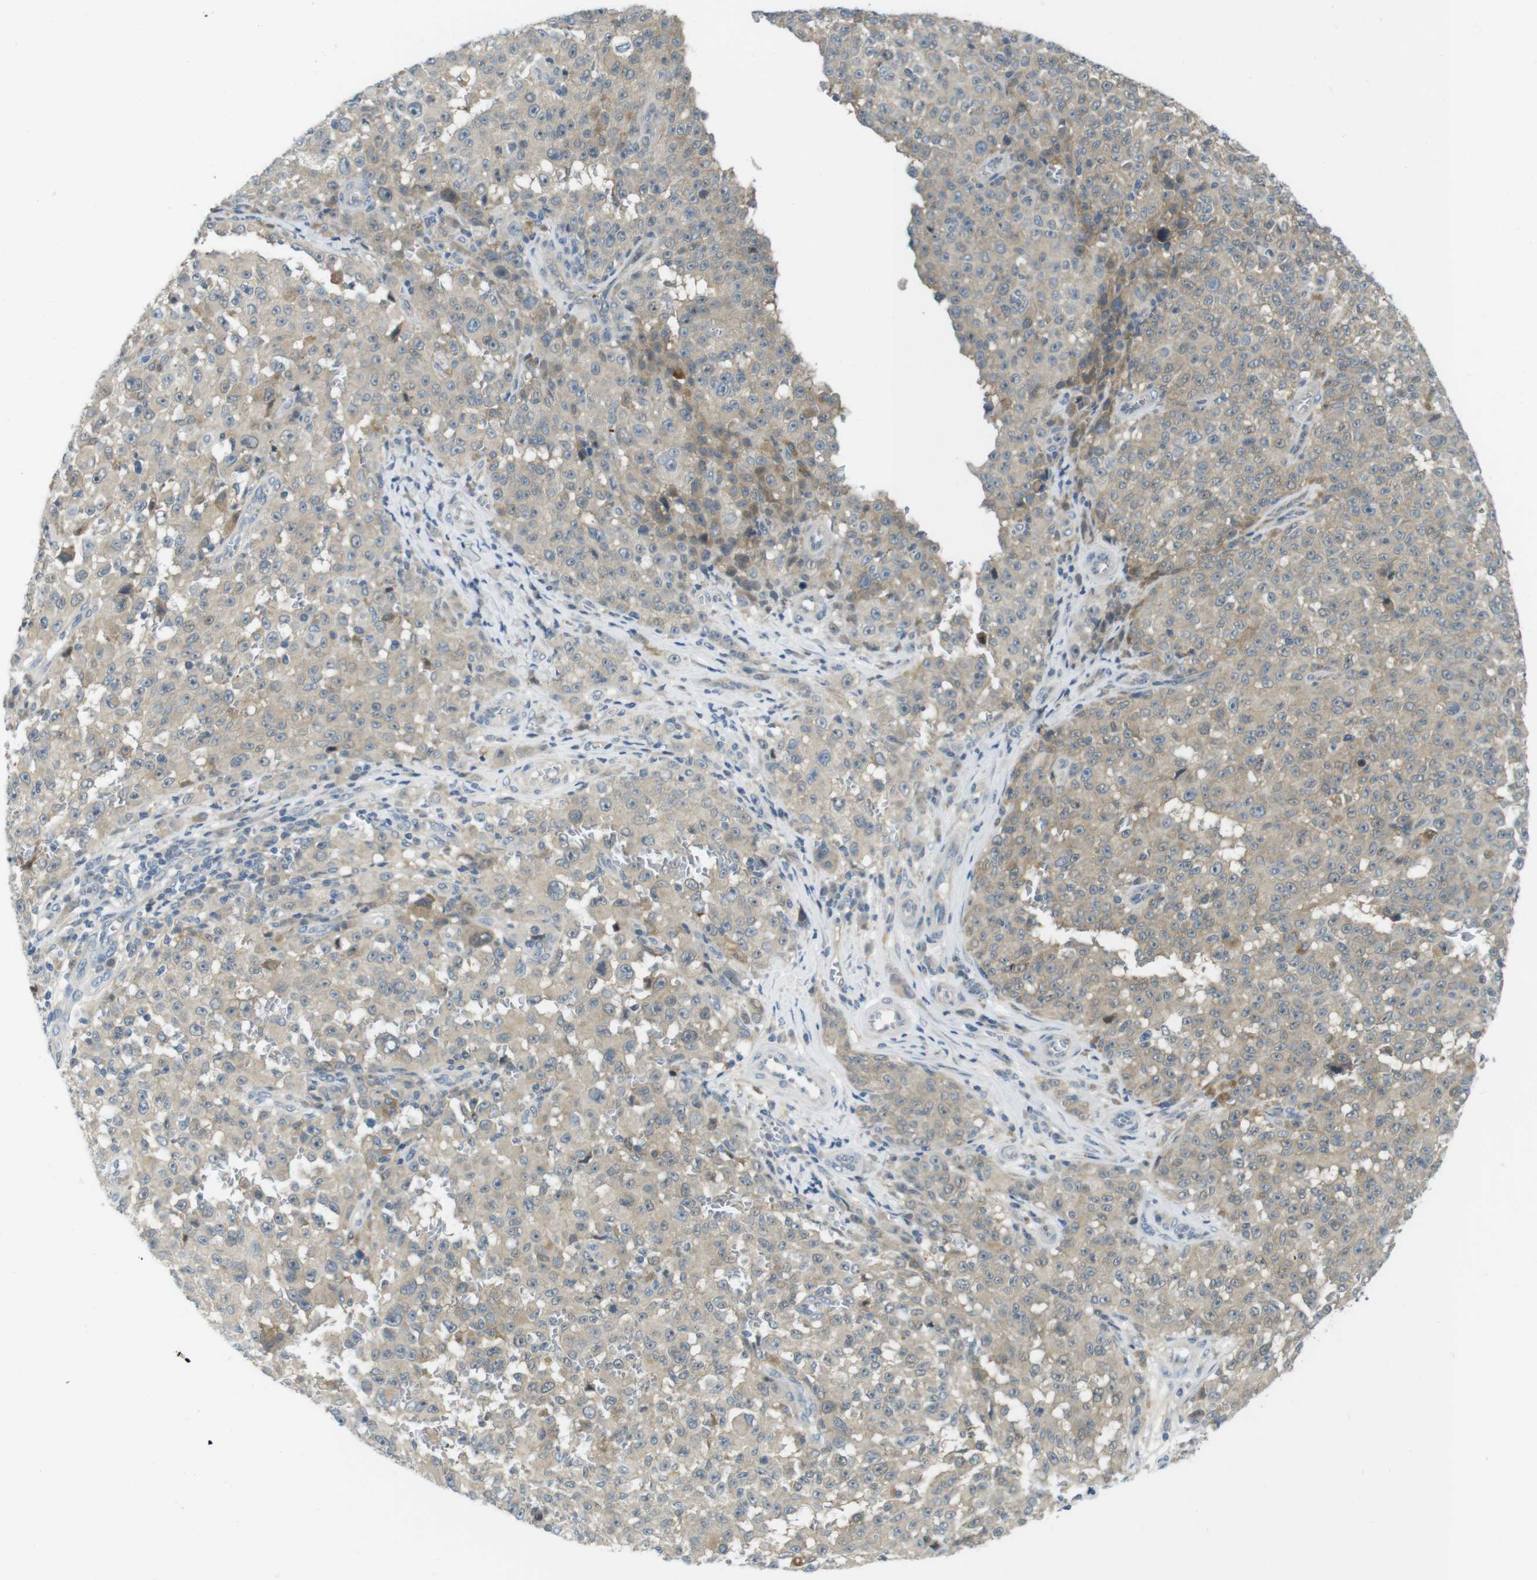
{"staining": {"intensity": "weak", "quantity": ">75%", "location": "cytoplasmic/membranous"}, "tissue": "melanoma", "cell_type": "Tumor cells", "image_type": "cancer", "snomed": [{"axis": "morphology", "description": "Malignant melanoma, NOS"}, {"axis": "topography", "description": "Skin"}], "caption": "A brown stain shows weak cytoplasmic/membranous staining of a protein in human melanoma tumor cells.", "gene": "CASP2", "patient": {"sex": "female", "age": 82}}